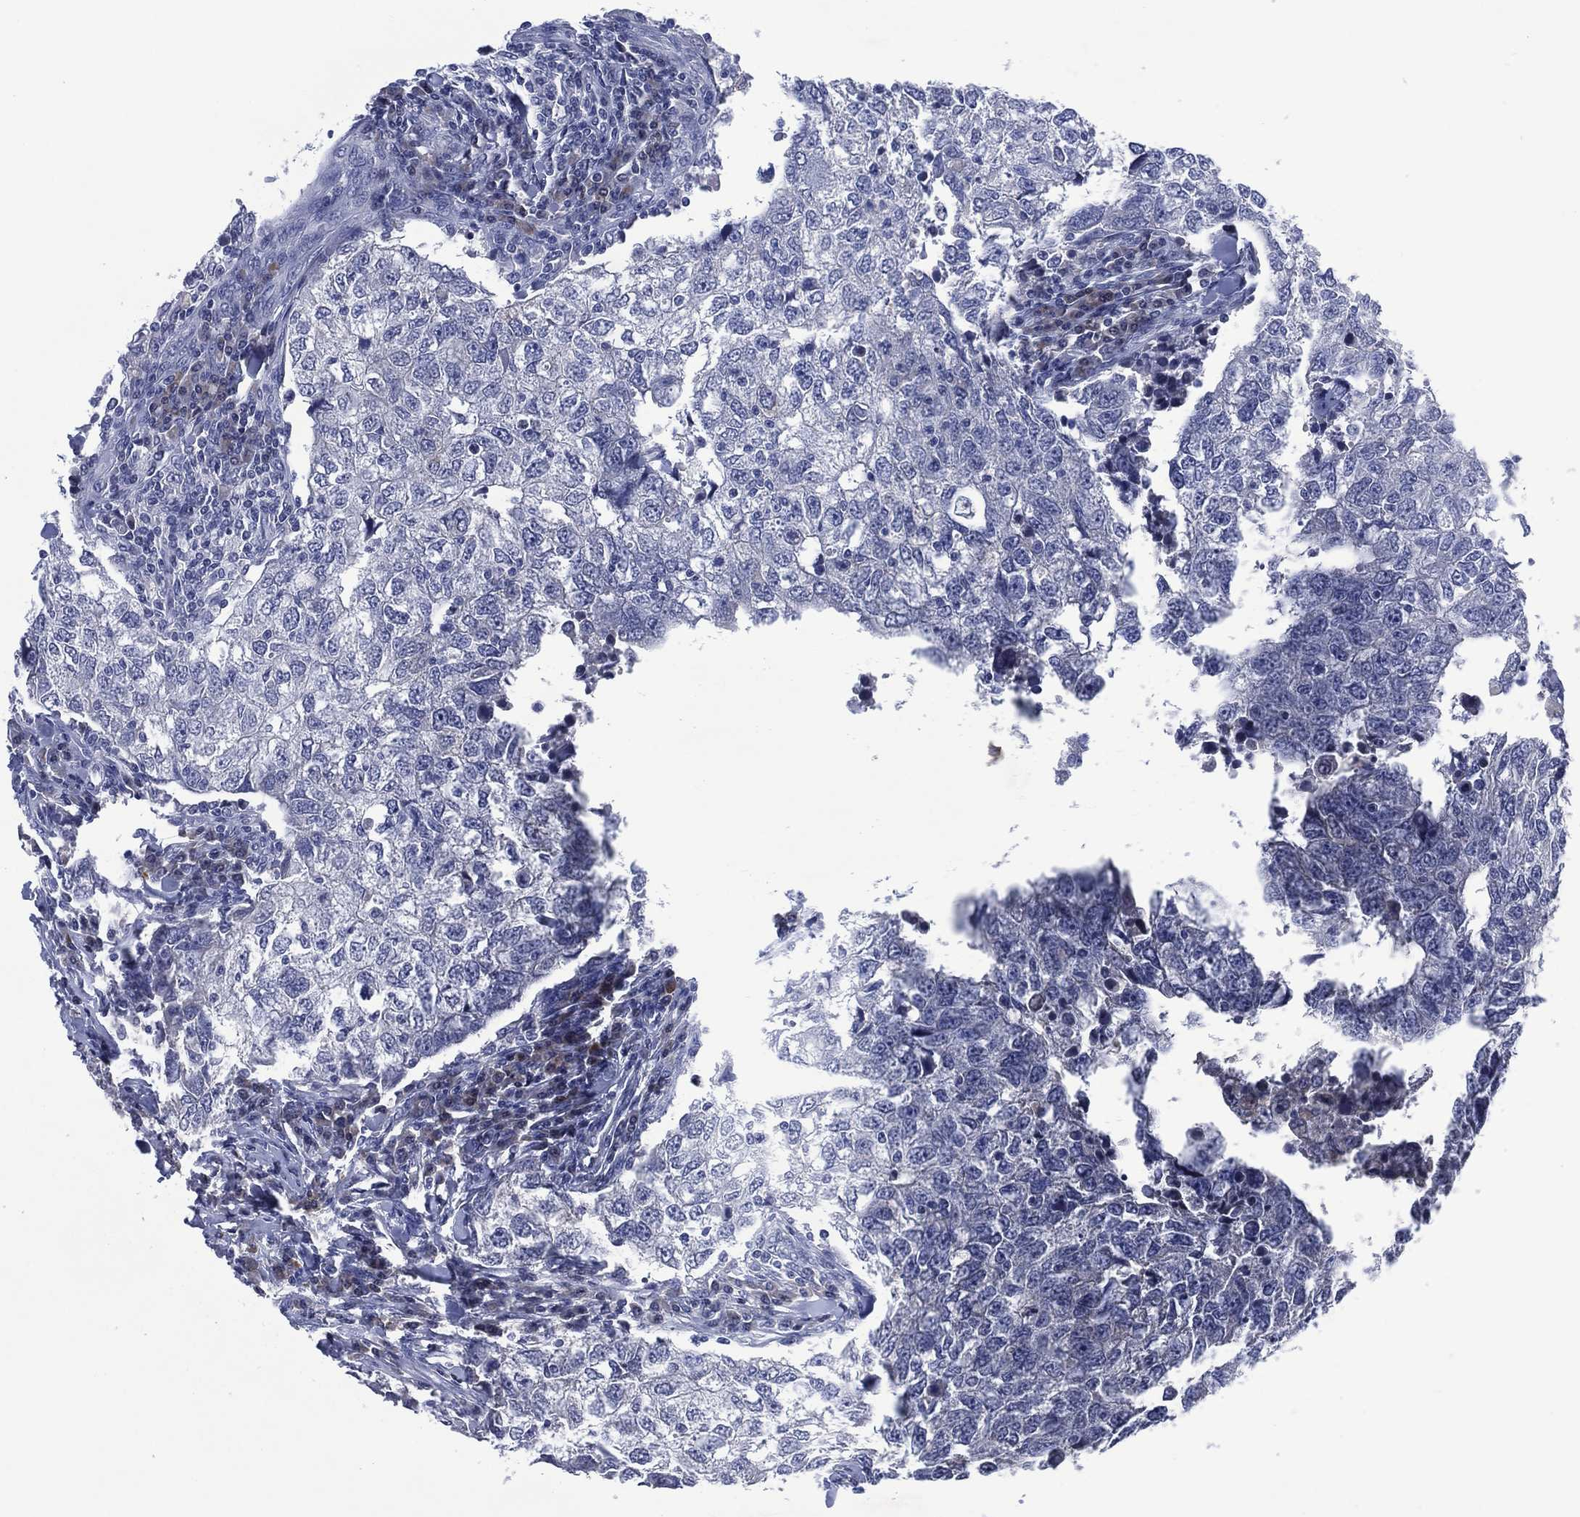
{"staining": {"intensity": "negative", "quantity": "none", "location": "none"}, "tissue": "breast cancer", "cell_type": "Tumor cells", "image_type": "cancer", "snomed": [{"axis": "morphology", "description": "Duct carcinoma"}, {"axis": "topography", "description": "Breast"}], "caption": "IHC photomicrograph of breast cancer (invasive ductal carcinoma) stained for a protein (brown), which displays no positivity in tumor cells.", "gene": "USP26", "patient": {"sex": "female", "age": 30}}